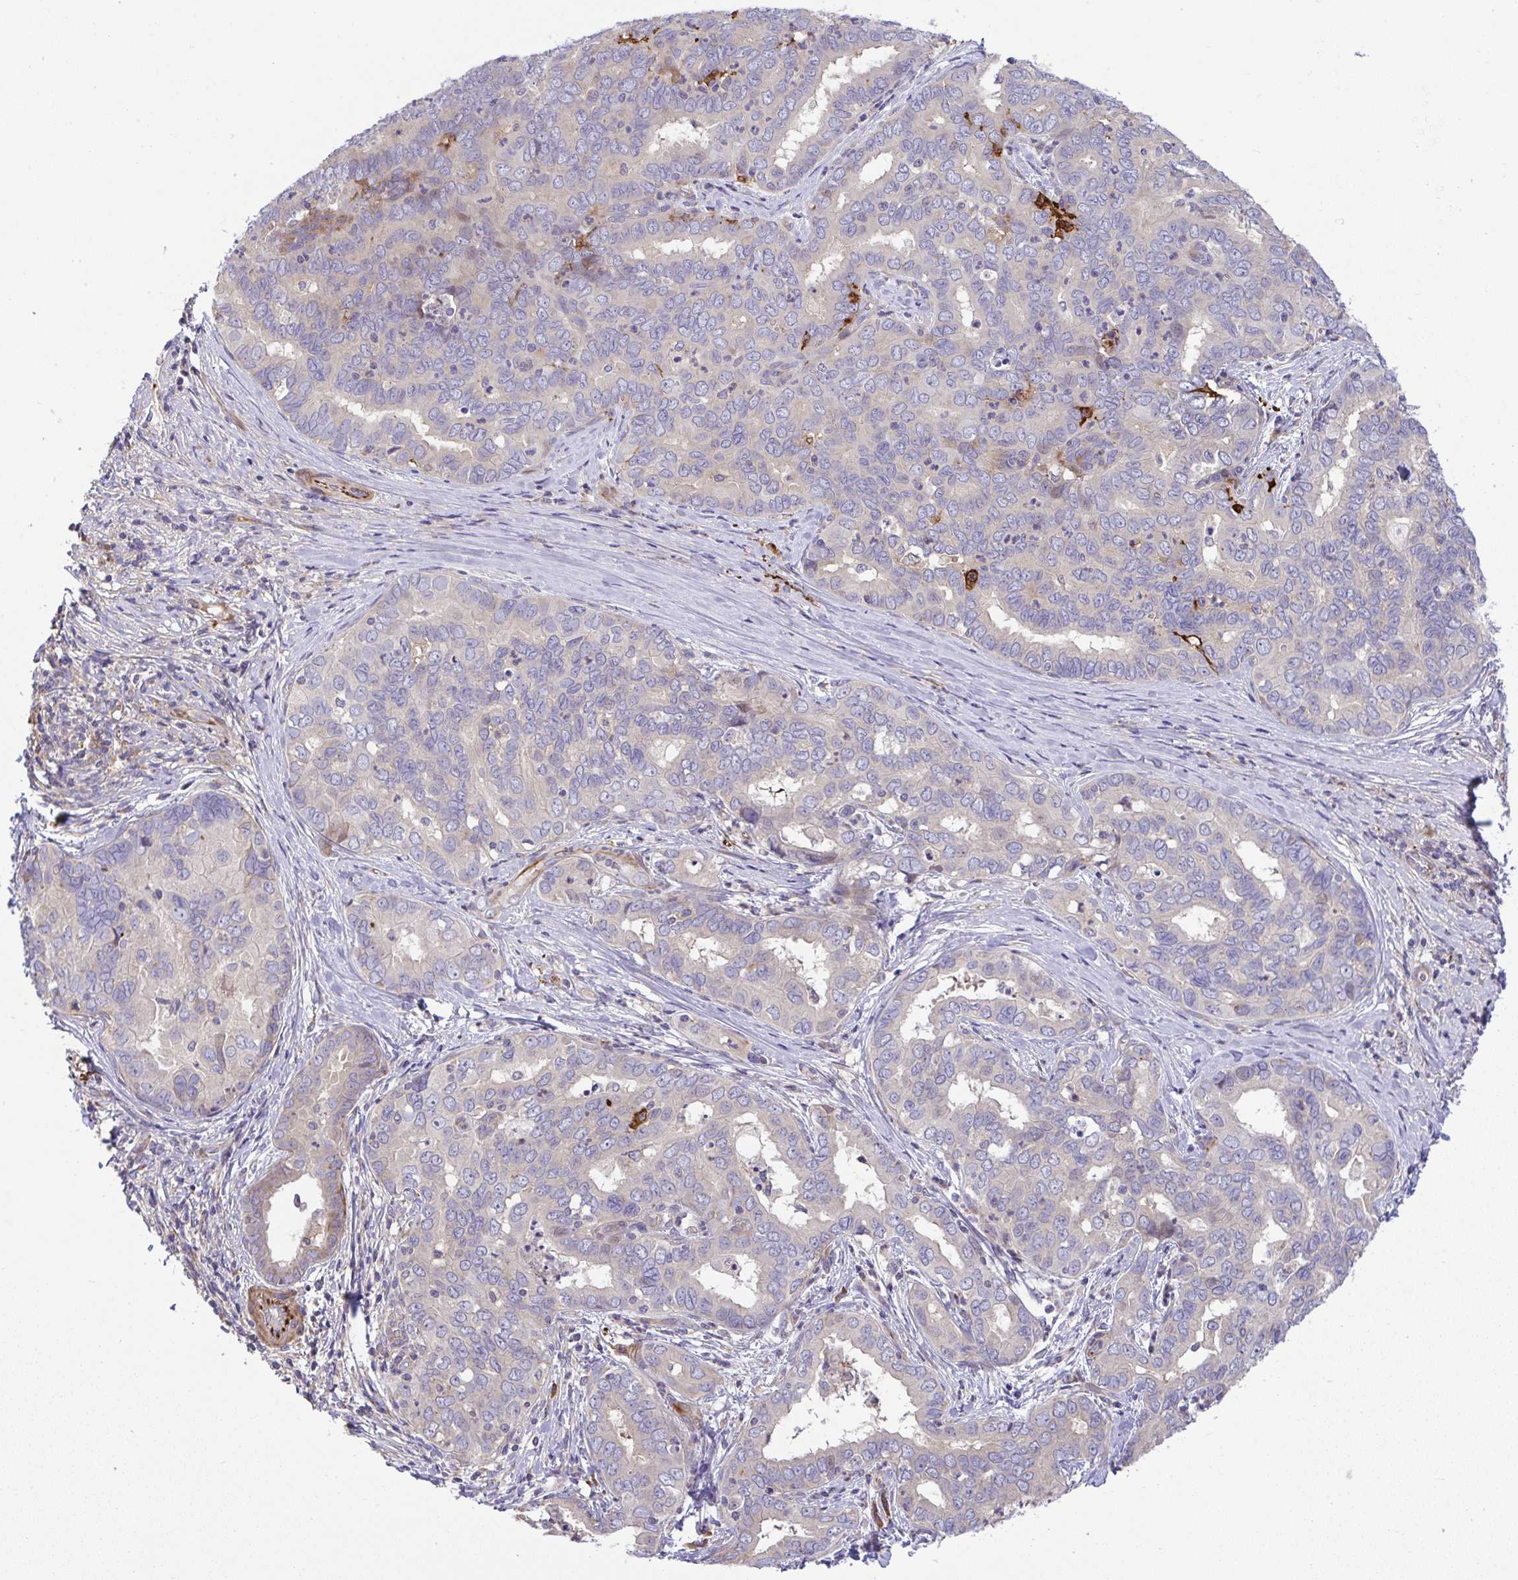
{"staining": {"intensity": "moderate", "quantity": "<25%", "location": "cytoplasmic/membranous"}, "tissue": "liver cancer", "cell_type": "Tumor cells", "image_type": "cancer", "snomed": [{"axis": "morphology", "description": "Cholangiocarcinoma"}, {"axis": "topography", "description": "Liver"}], "caption": "A low amount of moderate cytoplasmic/membranous staining is present in about <25% of tumor cells in cholangiocarcinoma (liver) tissue.", "gene": "GRID2", "patient": {"sex": "female", "age": 64}}